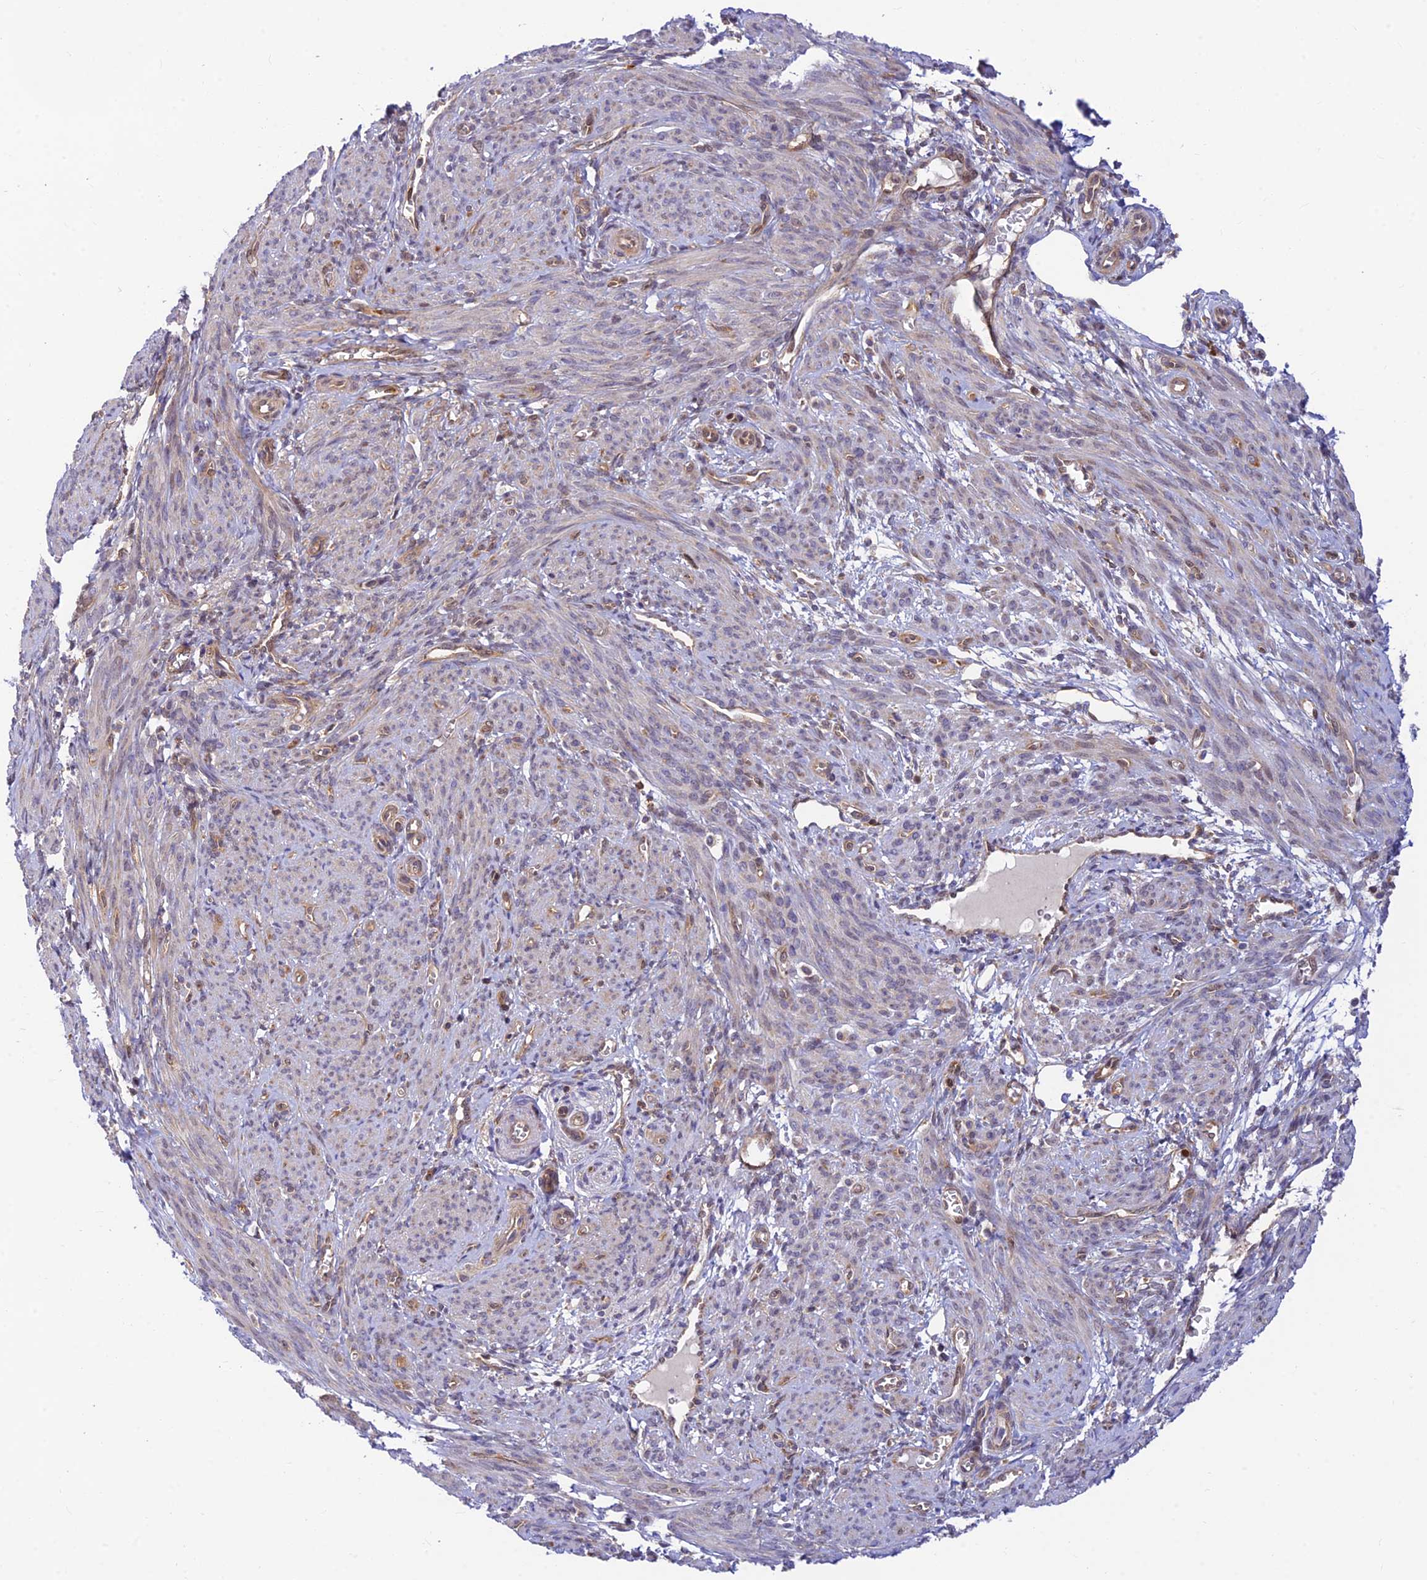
{"staining": {"intensity": "weak", "quantity": "<25%", "location": "cytoplasmic/membranous"}, "tissue": "smooth muscle", "cell_type": "Smooth muscle cells", "image_type": "normal", "snomed": [{"axis": "morphology", "description": "Normal tissue, NOS"}, {"axis": "topography", "description": "Smooth muscle"}], "caption": "Smooth muscle cells show no significant protein positivity in normal smooth muscle. Brightfield microscopy of IHC stained with DAB (3,3'-diaminobenzidine) (brown) and hematoxylin (blue), captured at high magnification.", "gene": "LYSMD2", "patient": {"sex": "female", "age": 39}}